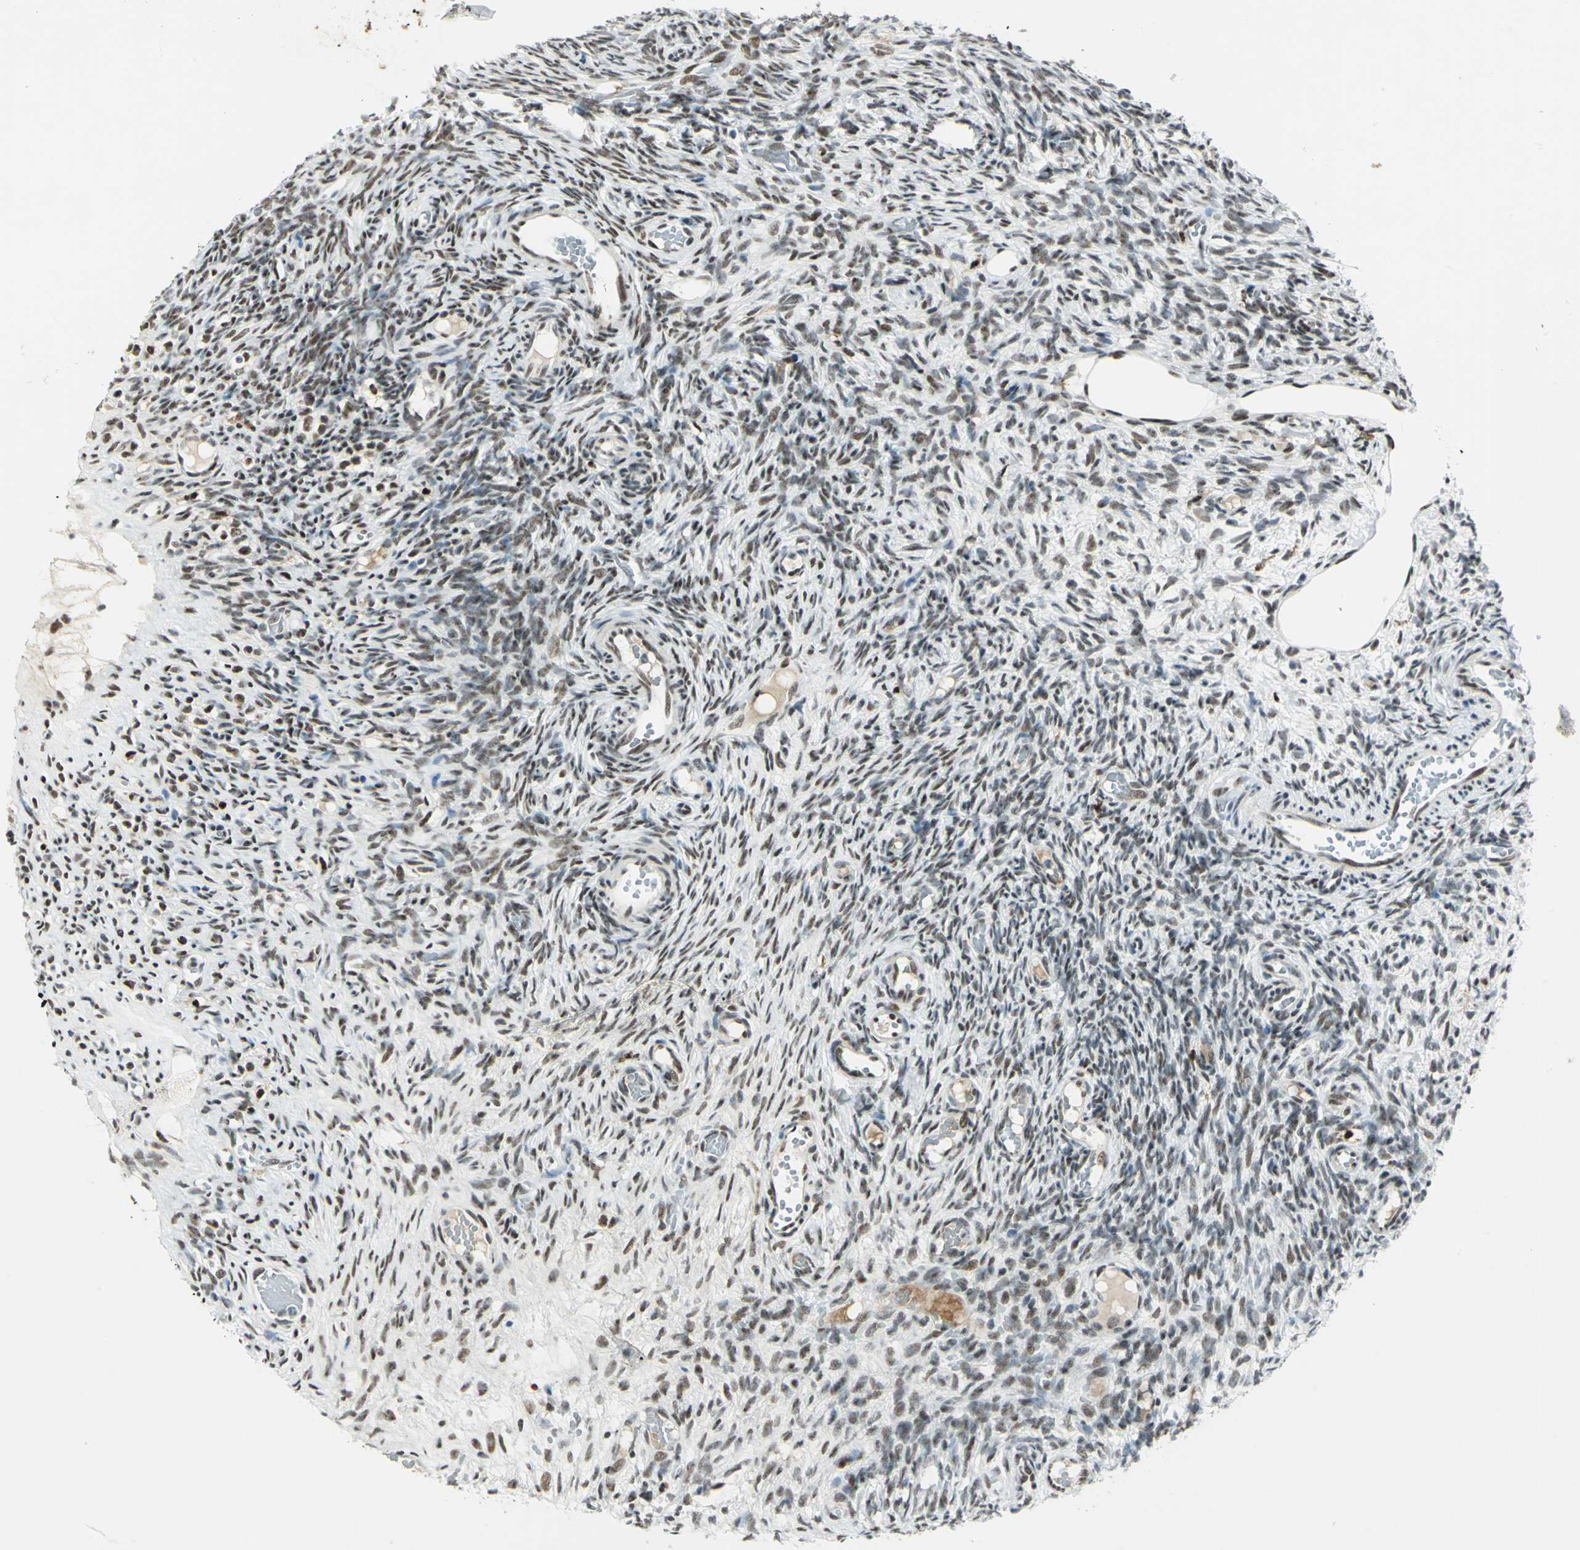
{"staining": {"intensity": "moderate", "quantity": "25%-75%", "location": "nuclear"}, "tissue": "ovary", "cell_type": "Ovarian stroma cells", "image_type": "normal", "snomed": [{"axis": "morphology", "description": "Normal tissue, NOS"}, {"axis": "topography", "description": "Ovary"}], "caption": "IHC staining of normal ovary, which reveals medium levels of moderate nuclear expression in approximately 25%-75% of ovarian stroma cells indicating moderate nuclear protein positivity. The staining was performed using DAB (3,3'-diaminobenzidine) (brown) for protein detection and nuclei were counterstained in hematoxylin (blue).", "gene": "MTMR10", "patient": {"sex": "female", "age": 35}}